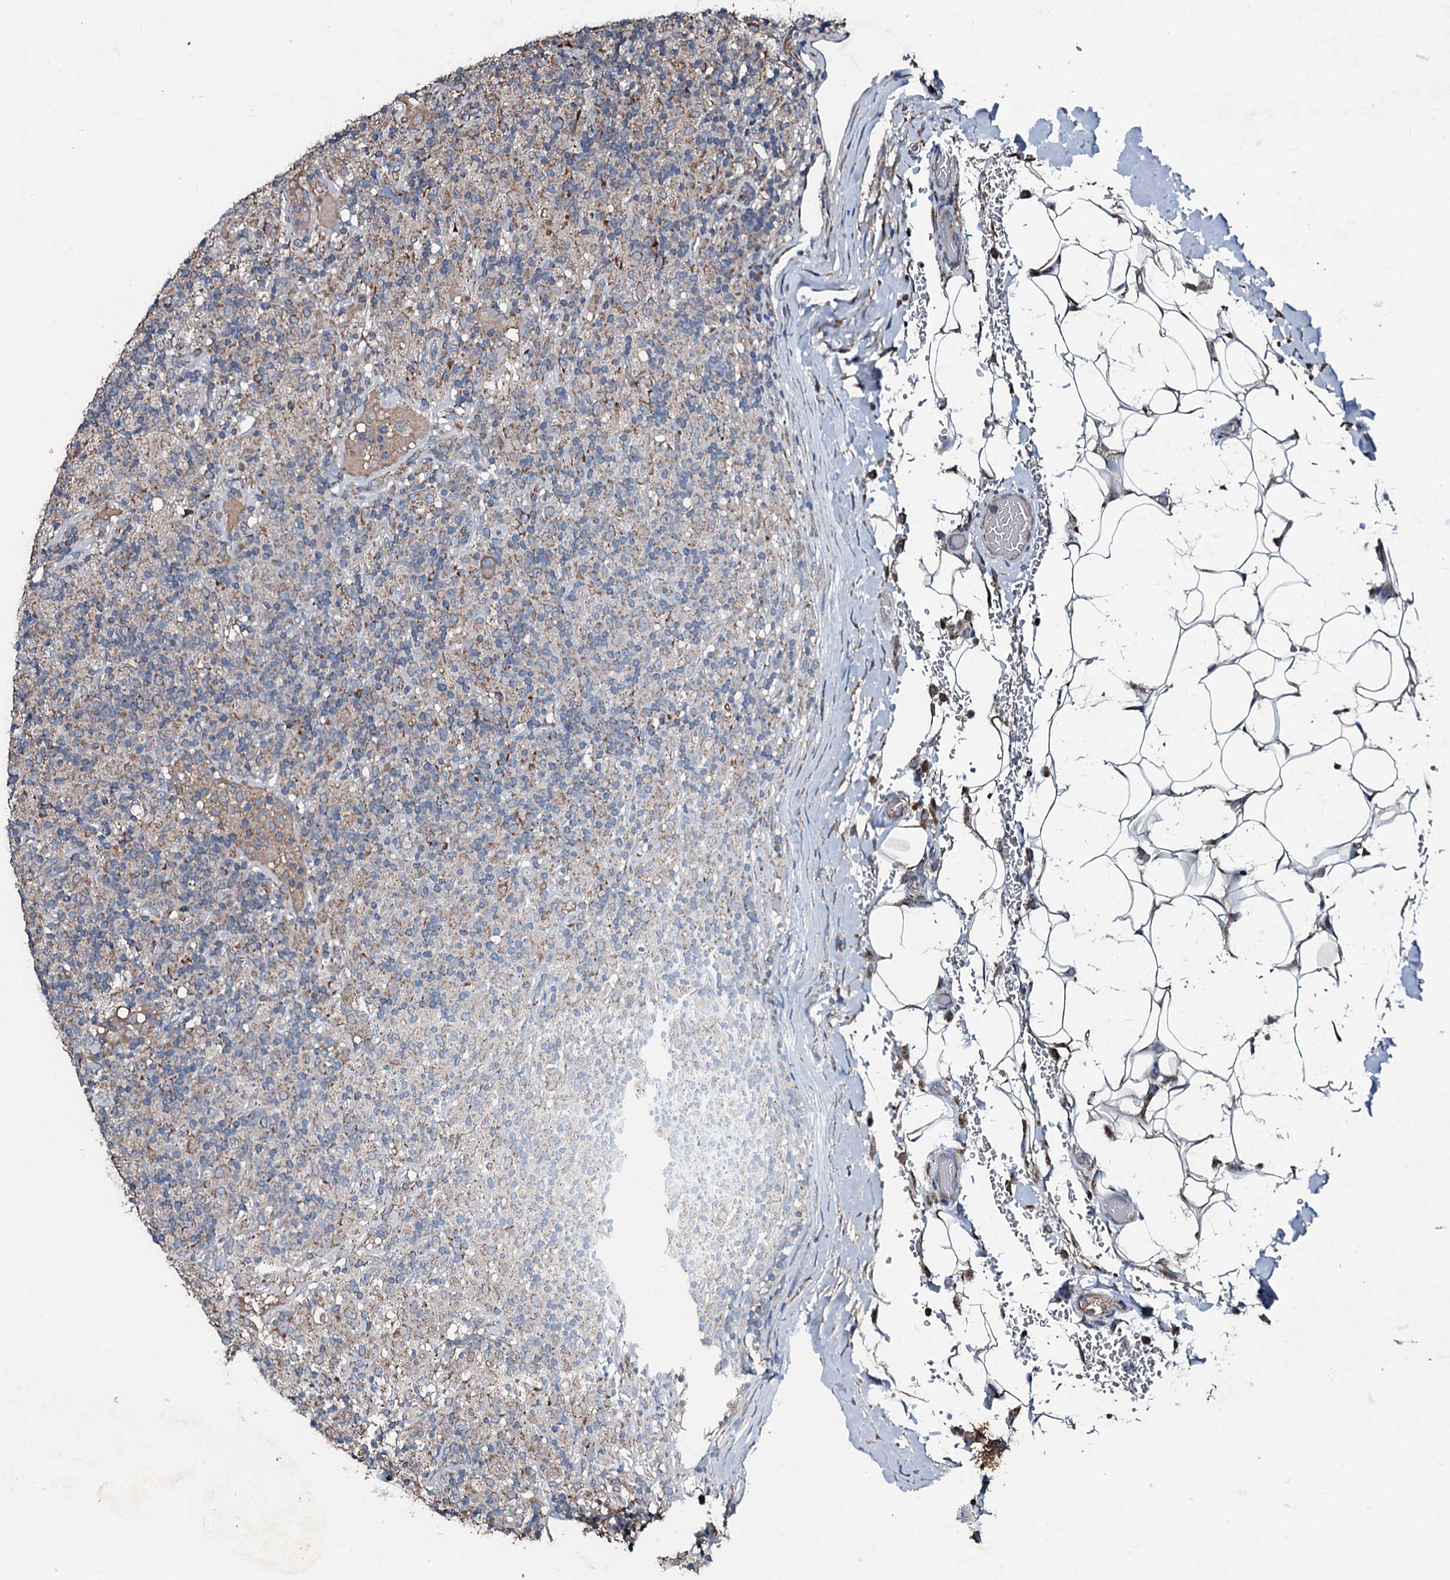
{"staining": {"intensity": "moderate", "quantity": "<25%", "location": "cytoplasmic/membranous"}, "tissue": "lymphoma", "cell_type": "Tumor cells", "image_type": "cancer", "snomed": [{"axis": "morphology", "description": "Hodgkin's disease, NOS"}, {"axis": "topography", "description": "Lymph node"}], "caption": "The micrograph exhibits a brown stain indicating the presence of a protein in the cytoplasmic/membranous of tumor cells in lymphoma.", "gene": "ACSS3", "patient": {"sex": "male", "age": 70}}